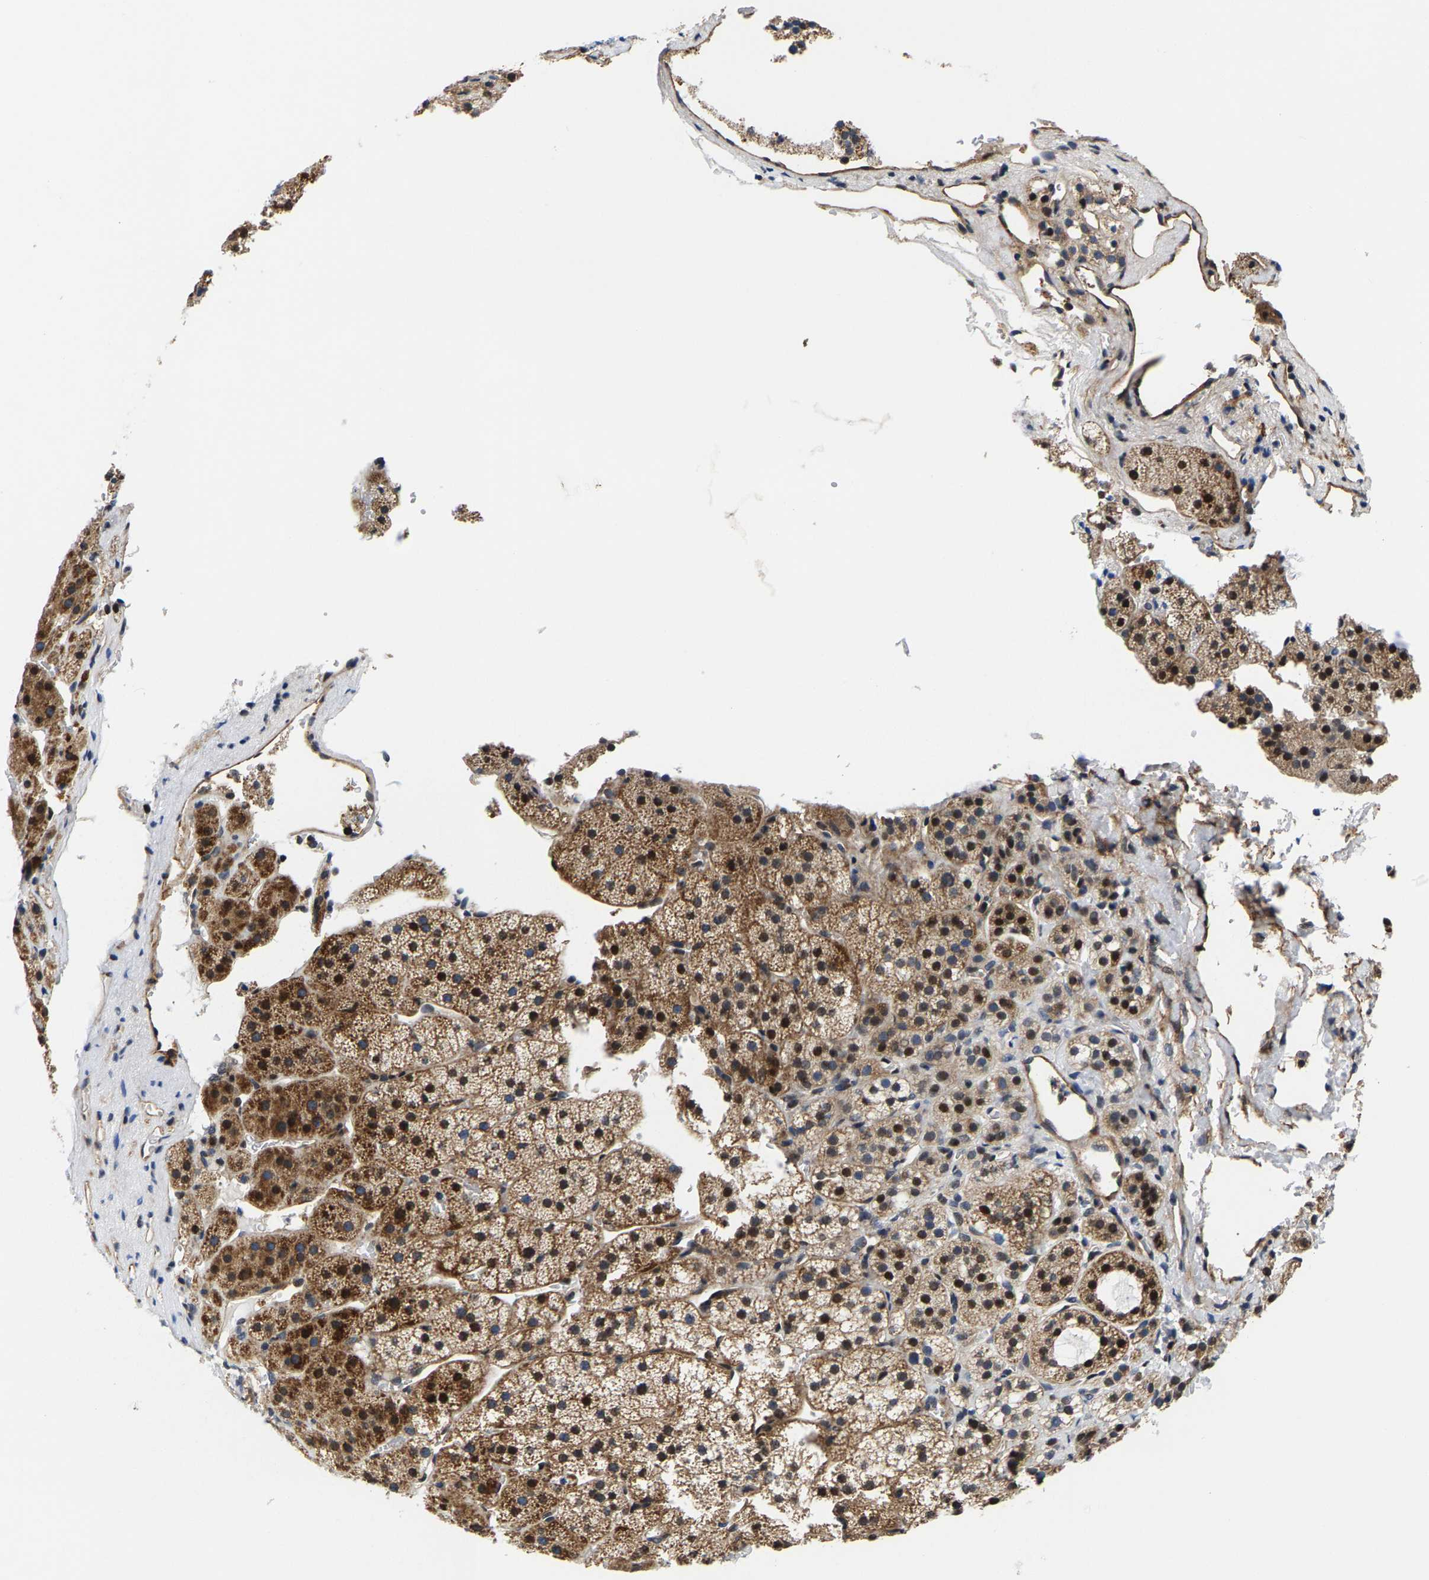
{"staining": {"intensity": "moderate", "quantity": ">75%", "location": "cytoplasmic/membranous,nuclear"}, "tissue": "adrenal gland", "cell_type": "Glandular cells", "image_type": "normal", "snomed": [{"axis": "morphology", "description": "Normal tissue, NOS"}, {"axis": "topography", "description": "Adrenal gland"}], "caption": "A high-resolution photomicrograph shows immunohistochemistry (IHC) staining of unremarkable adrenal gland, which shows moderate cytoplasmic/membranous,nuclear staining in approximately >75% of glandular cells.", "gene": "GTPBP10", "patient": {"sex": "female", "age": 44}}